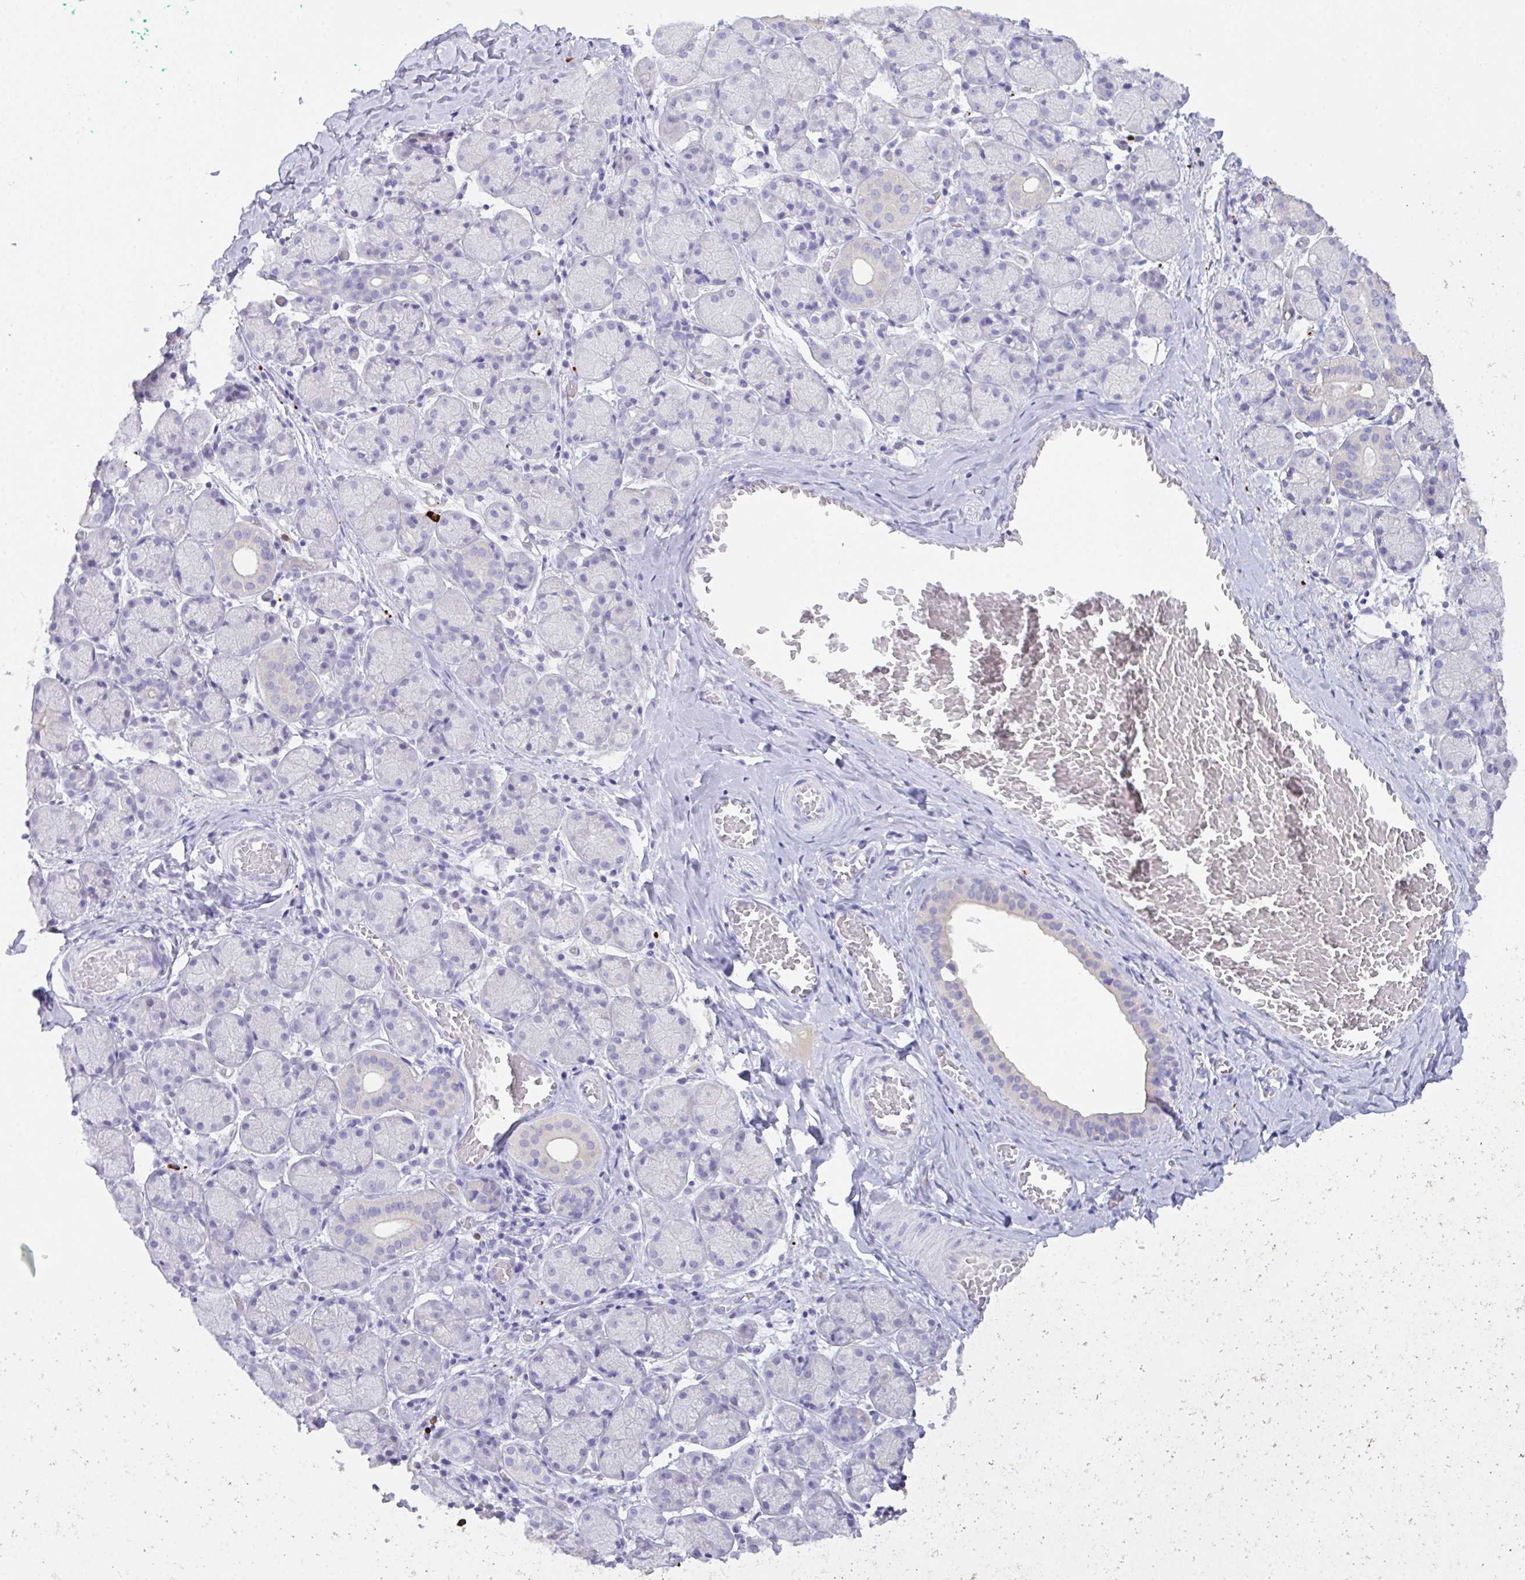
{"staining": {"intensity": "negative", "quantity": "none", "location": "none"}, "tissue": "salivary gland", "cell_type": "Glandular cells", "image_type": "normal", "snomed": [{"axis": "morphology", "description": "Normal tissue, NOS"}, {"axis": "topography", "description": "Salivary gland"}], "caption": "The image demonstrates no significant staining in glandular cells of salivary gland. (DAB immunohistochemistry with hematoxylin counter stain).", "gene": "CST11", "patient": {"sex": "female", "age": 24}}